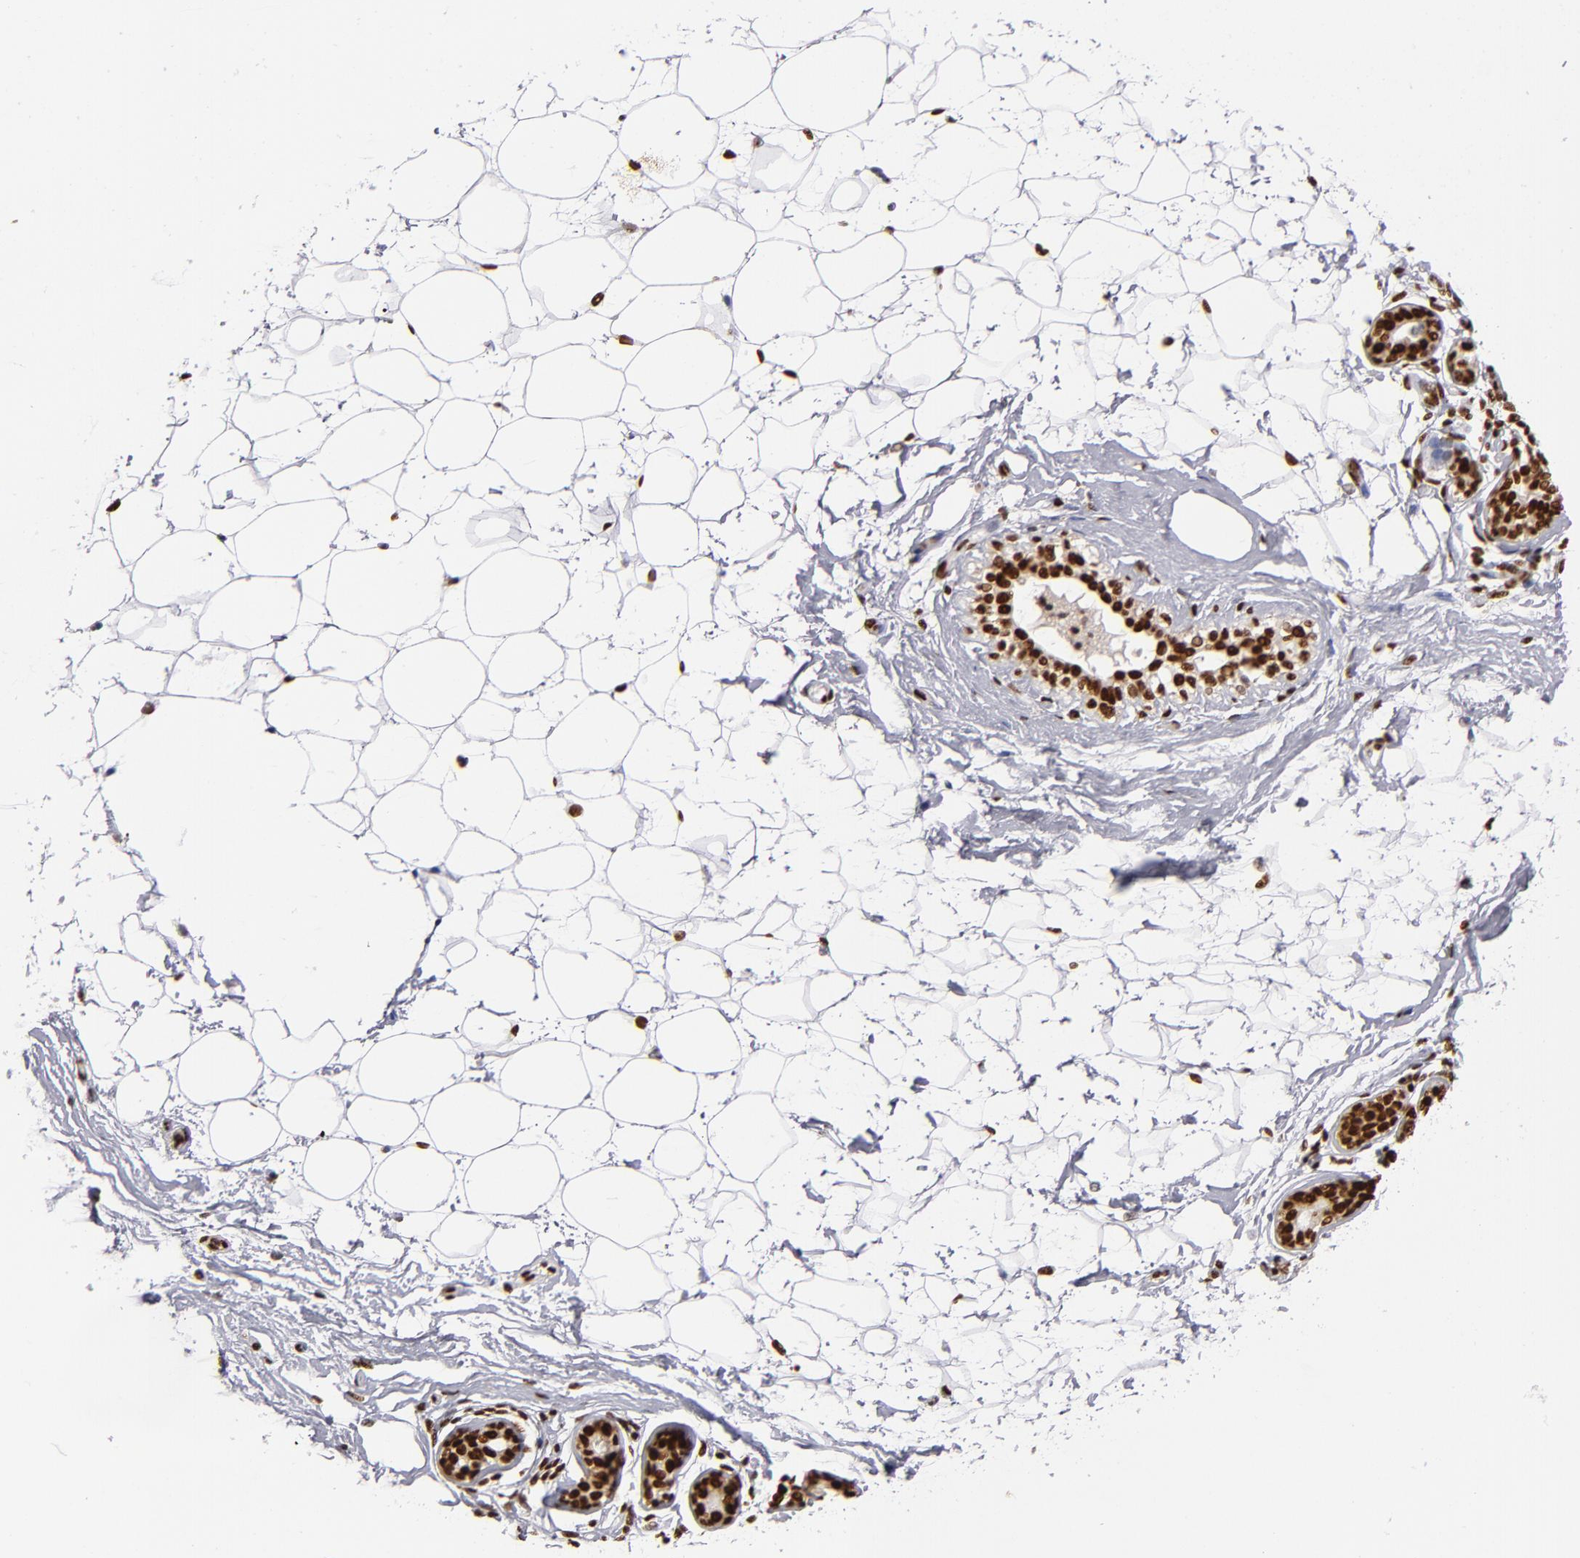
{"staining": {"intensity": "strong", "quantity": "25%-75%", "location": "nuclear"}, "tissue": "adipose tissue", "cell_type": "Adipocytes", "image_type": "normal", "snomed": [{"axis": "morphology", "description": "Normal tissue, NOS"}, {"axis": "topography", "description": "Breast"}], "caption": "Brown immunohistochemical staining in benign adipose tissue exhibits strong nuclear staining in about 25%-75% of adipocytes.", "gene": "MRE11", "patient": {"sex": "female", "age": 22}}